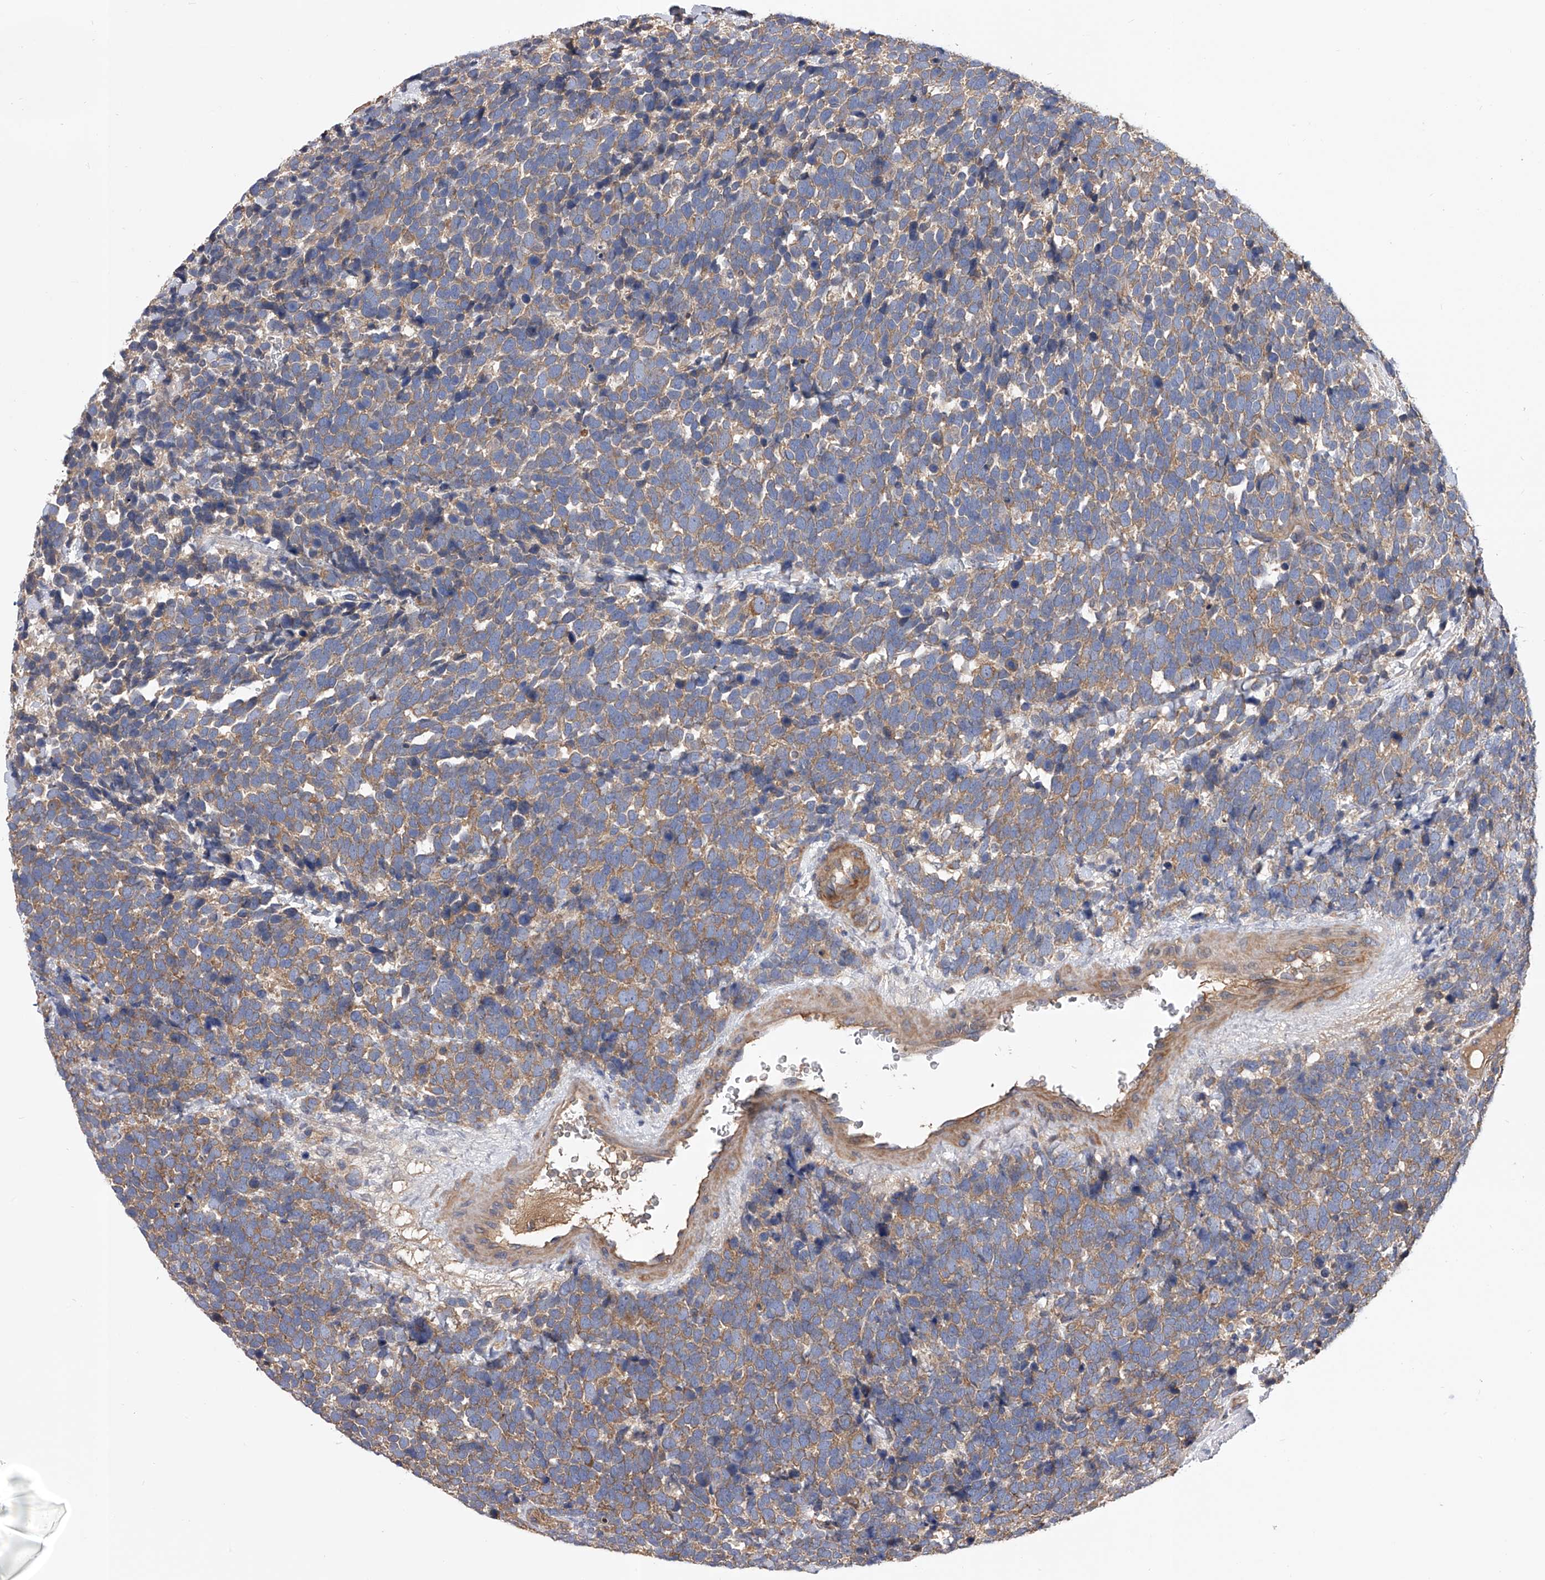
{"staining": {"intensity": "moderate", "quantity": ">75%", "location": "cytoplasmic/membranous"}, "tissue": "urothelial cancer", "cell_type": "Tumor cells", "image_type": "cancer", "snomed": [{"axis": "morphology", "description": "Urothelial carcinoma, High grade"}, {"axis": "topography", "description": "Urinary bladder"}], "caption": "Immunohistochemistry (IHC) micrograph of neoplastic tissue: urothelial cancer stained using IHC reveals medium levels of moderate protein expression localized specifically in the cytoplasmic/membranous of tumor cells, appearing as a cytoplasmic/membranous brown color.", "gene": "CUL7", "patient": {"sex": "female", "age": 82}}